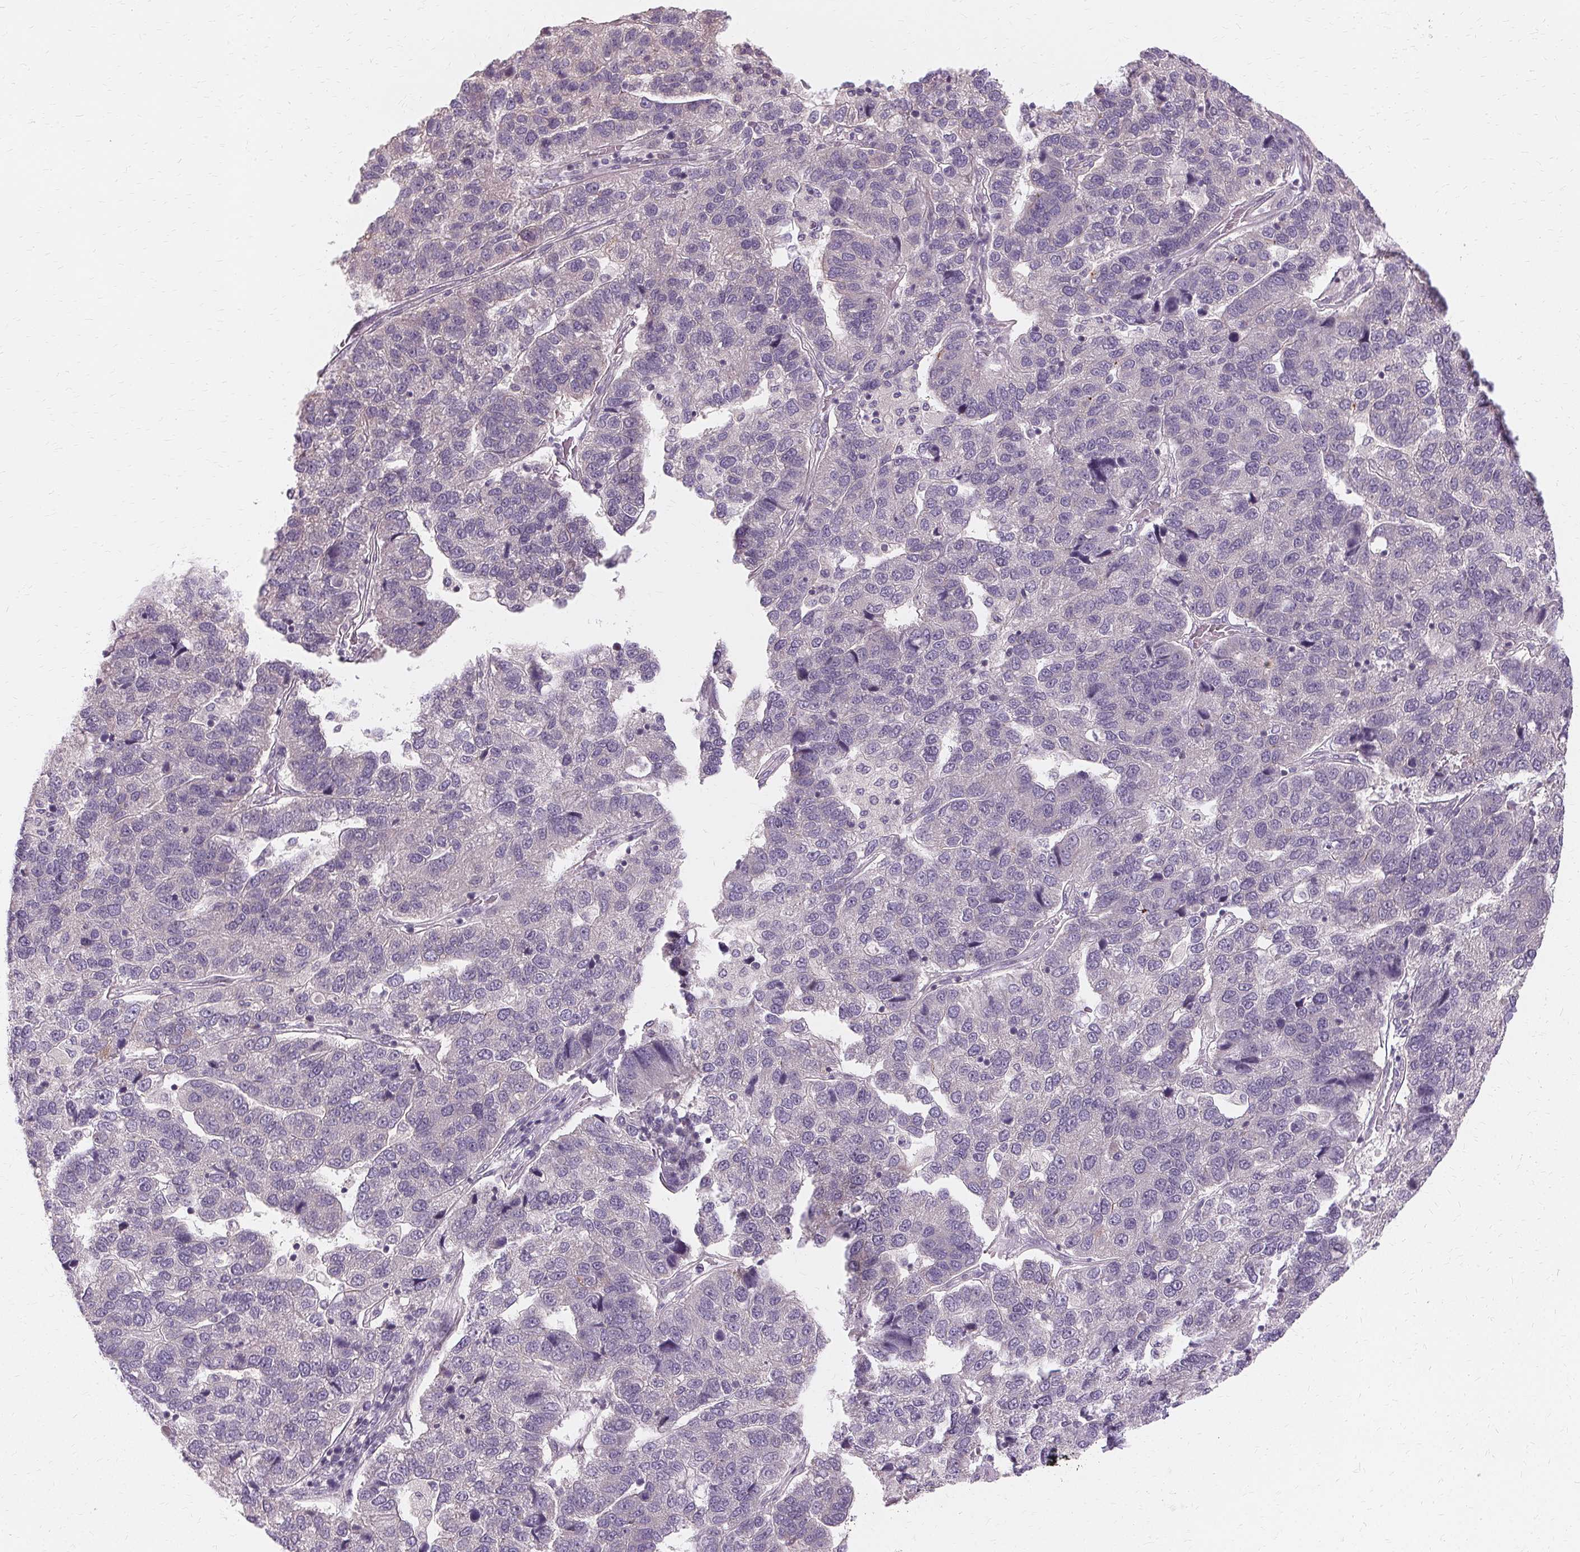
{"staining": {"intensity": "negative", "quantity": "none", "location": "none"}, "tissue": "pancreatic cancer", "cell_type": "Tumor cells", "image_type": "cancer", "snomed": [{"axis": "morphology", "description": "Adenocarcinoma, NOS"}, {"axis": "topography", "description": "Pancreas"}], "caption": "DAB (3,3'-diaminobenzidine) immunohistochemical staining of human pancreatic adenocarcinoma reveals no significant expression in tumor cells.", "gene": "USP8", "patient": {"sex": "female", "age": 61}}